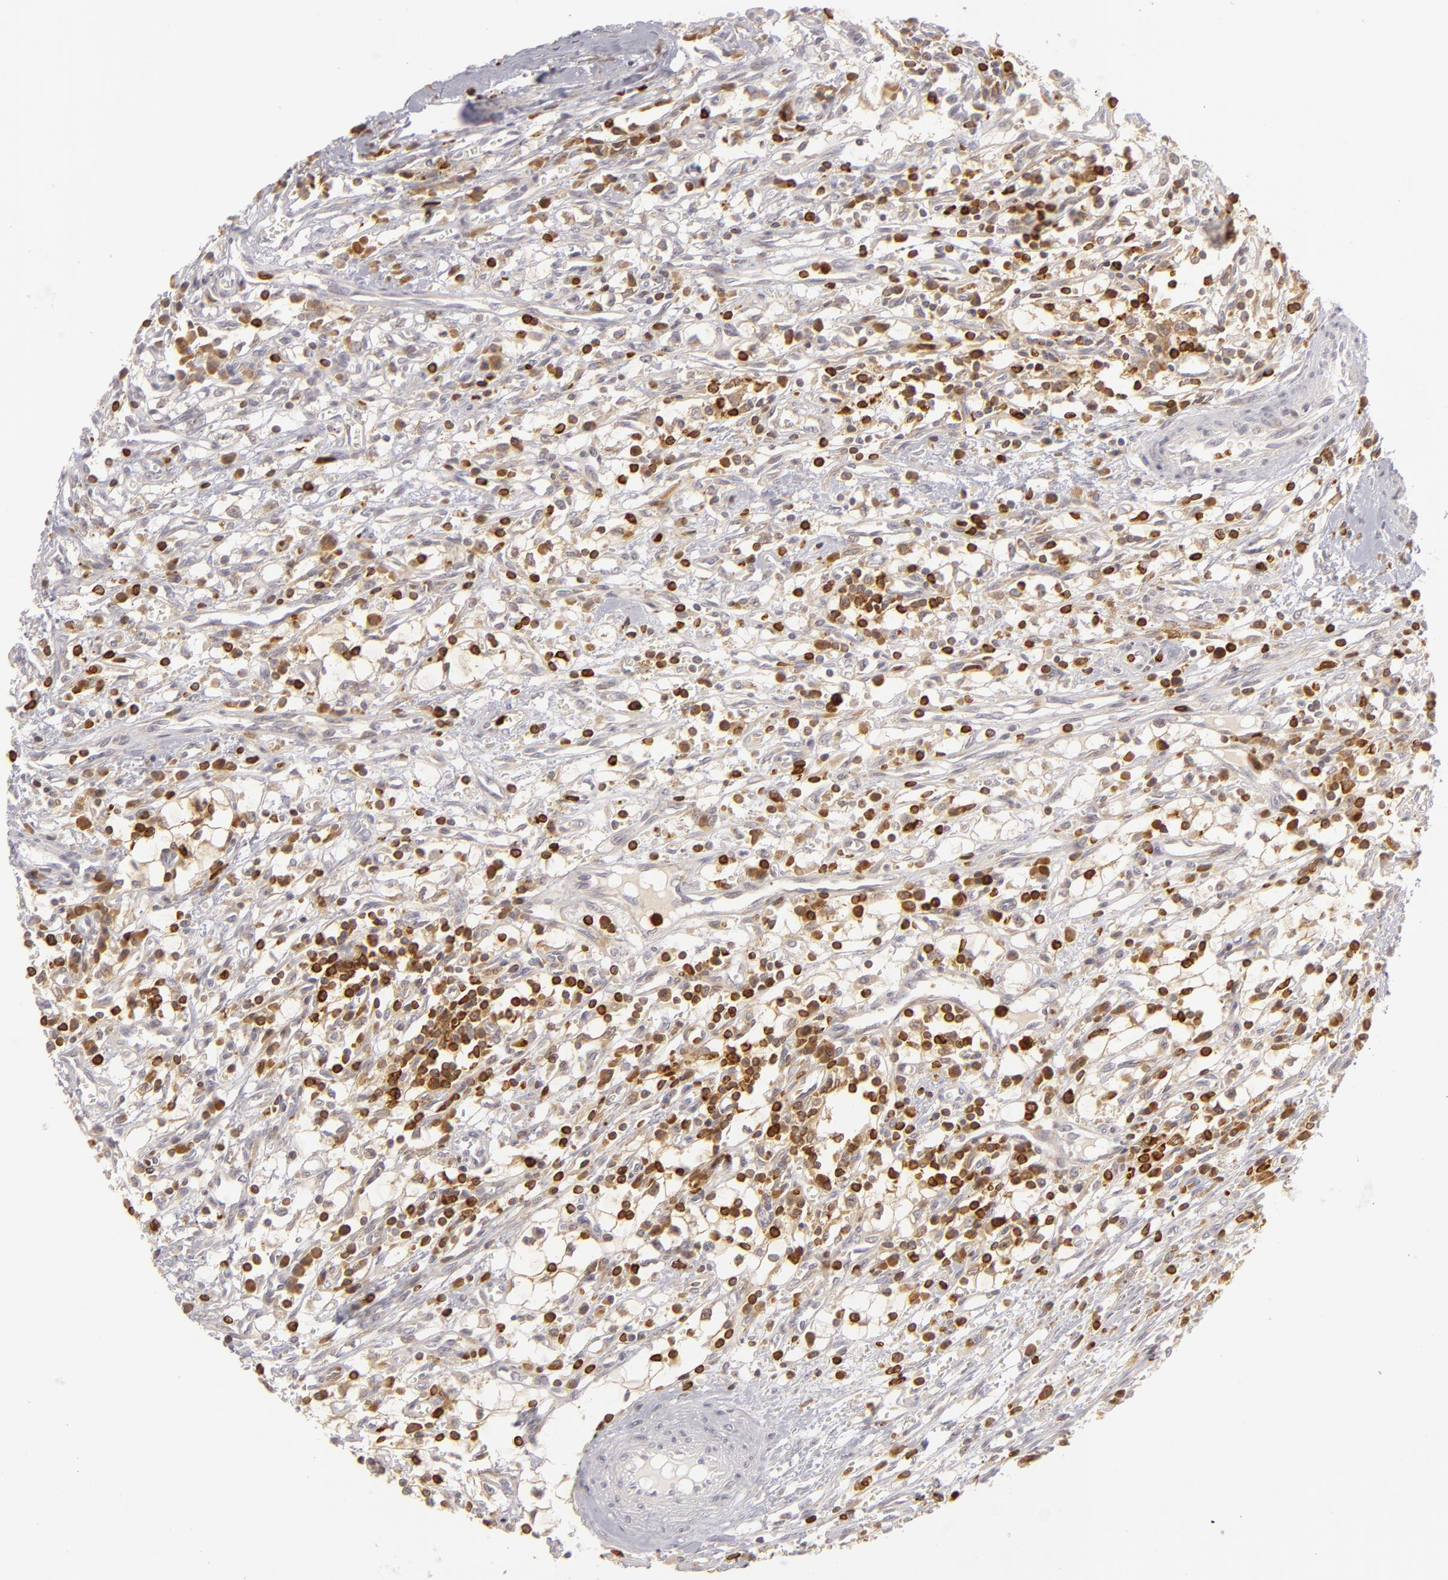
{"staining": {"intensity": "weak", "quantity": "25%-75%", "location": "cytoplasmic/membranous"}, "tissue": "renal cancer", "cell_type": "Tumor cells", "image_type": "cancer", "snomed": [{"axis": "morphology", "description": "Adenocarcinoma, NOS"}, {"axis": "topography", "description": "Kidney"}], "caption": "IHC photomicrograph of neoplastic tissue: adenocarcinoma (renal) stained using immunohistochemistry (IHC) demonstrates low levels of weak protein expression localized specifically in the cytoplasmic/membranous of tumor cells, appearing as a cytoplasmic/membranous brown color.", "gene": "APOBEC3G", "patient": {"sex": "male", "age": 82}}